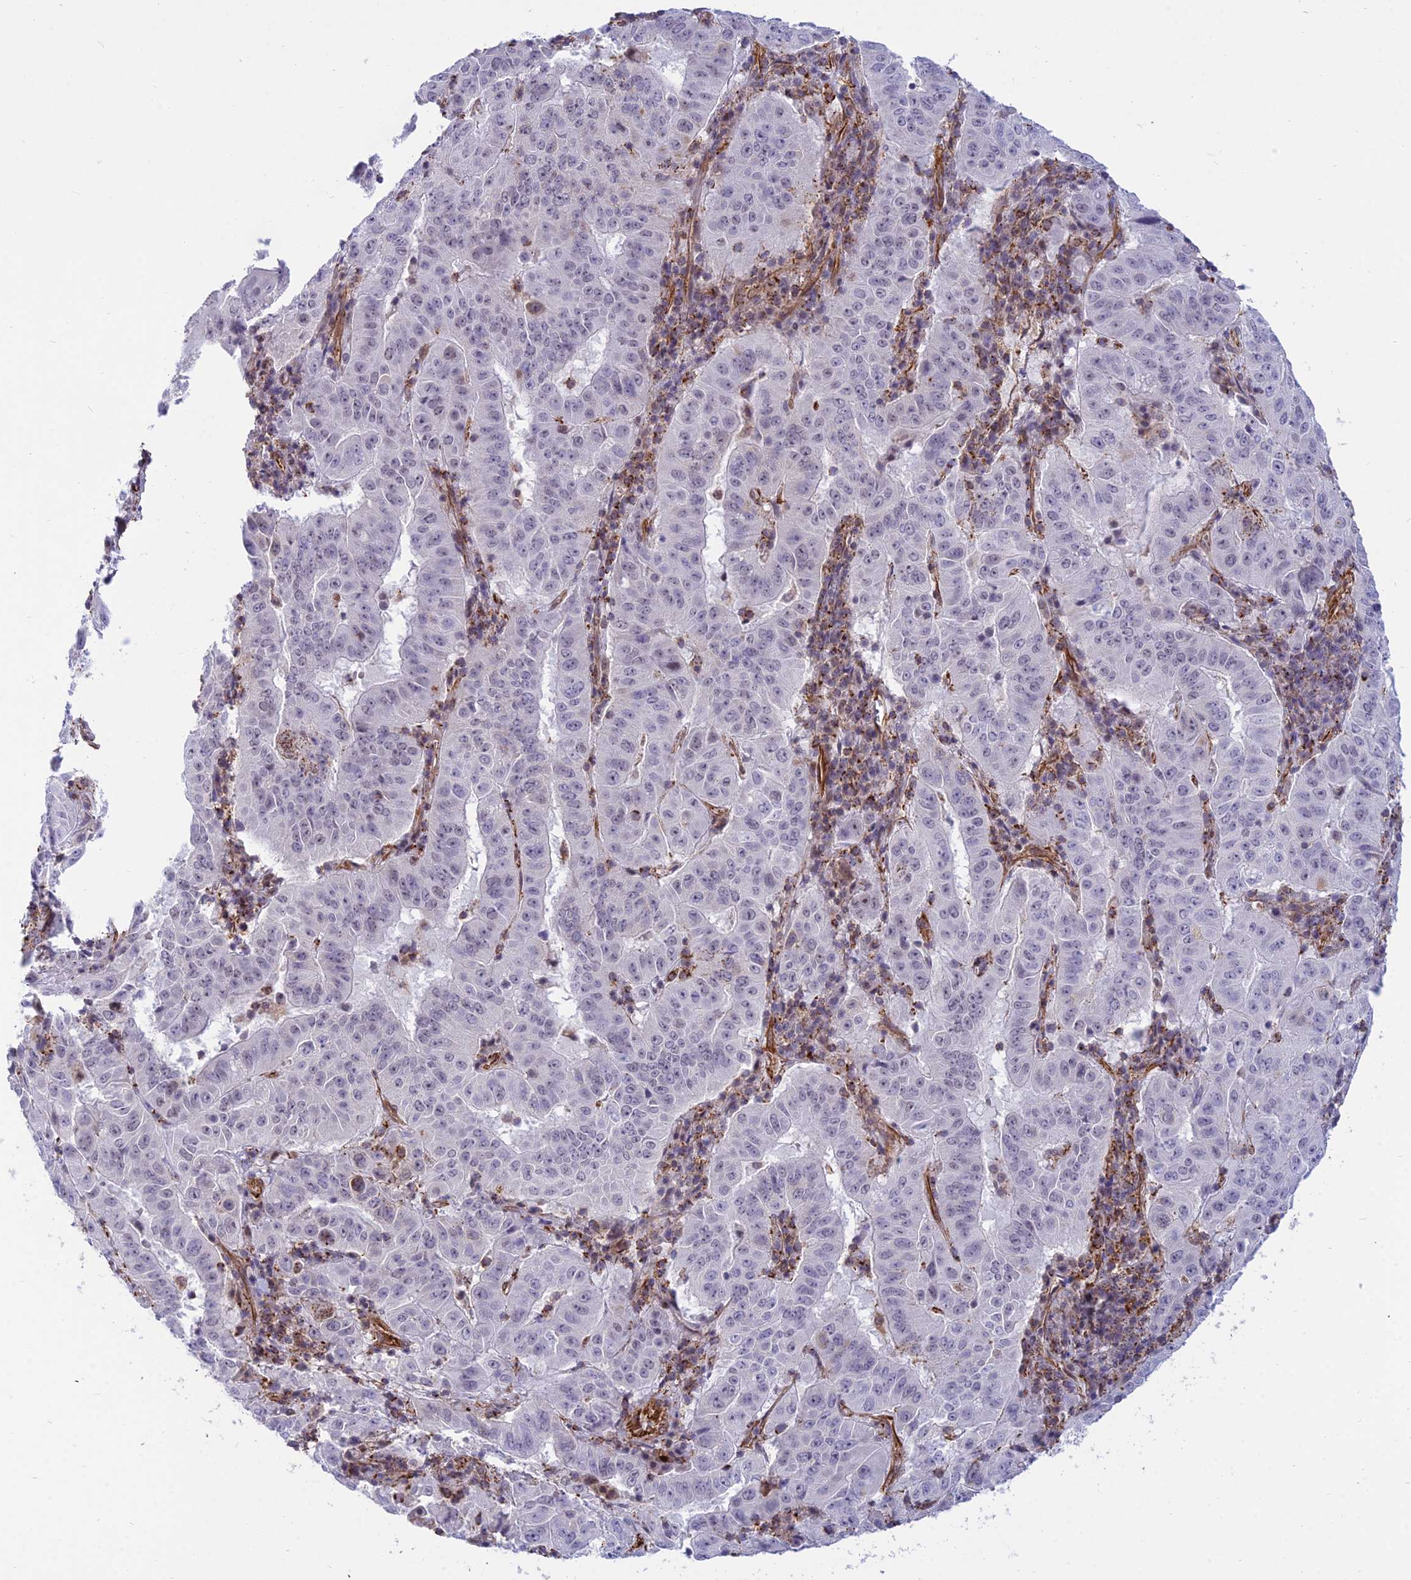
{"staining": {"intensity": "negative", "quantity": "none", "location": "none"}, "tissue": "pancreatic cancer", "cell_type": "Tumor cells", "image_type": "cancer", "snomed": [{"axis": "morphology", "description": "Adenocarcinoma, NOS"}, {"axis": "topography", "description": "Pancreas"}], "caption": "Pancreatic adenocarcinoma was stained to show a protein in brown. There is no significant staining in tumor cells.", "gene": "SAPCD2", "patient": {"sex": "male", "age": 63}}